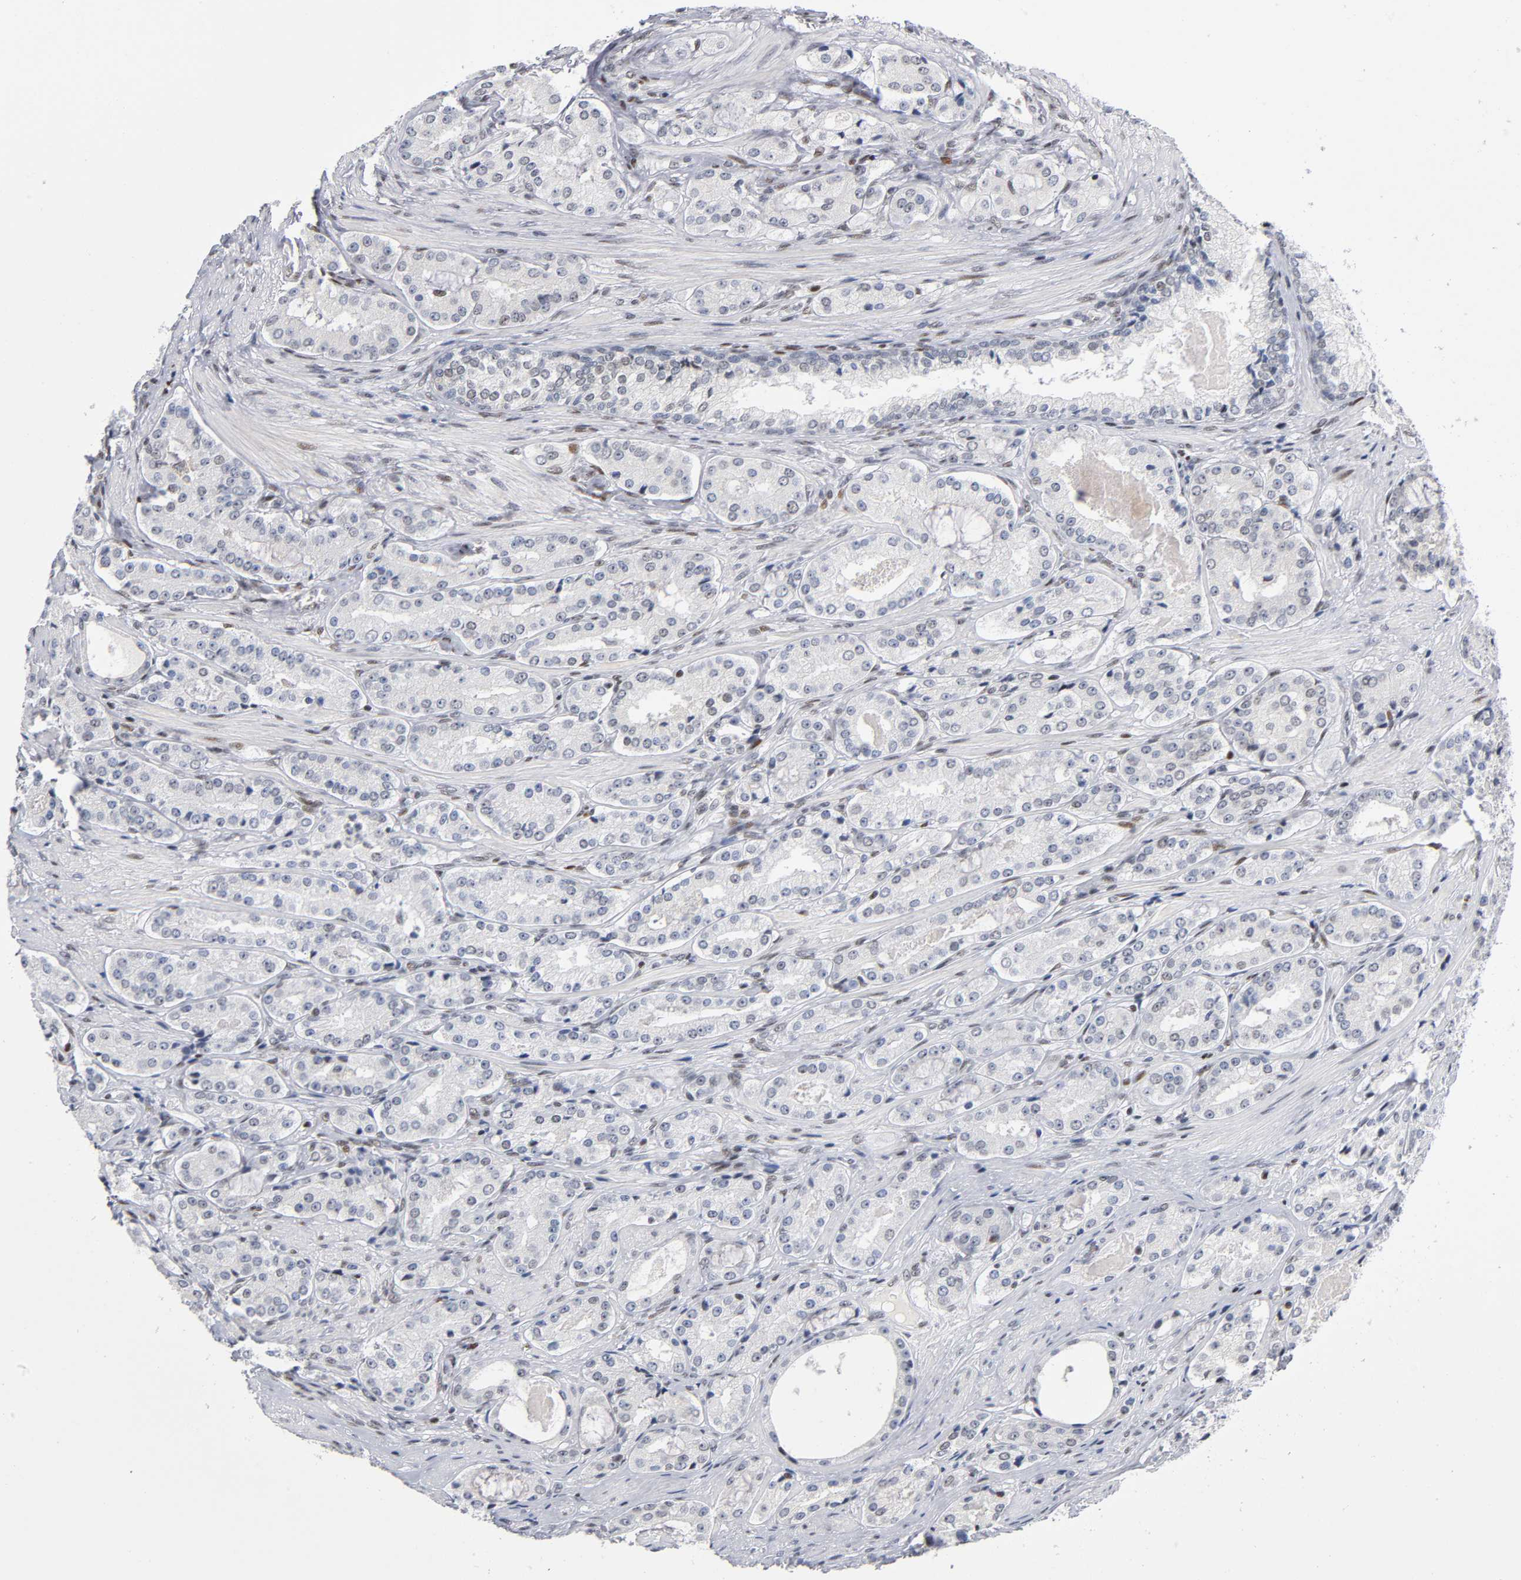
{"staining": {"intensity": "moderate", "quantity": "25%-75%", "location": "nuclear"}, "tissue": "prostate cancer", "cell_type": "Tumor cells", "image_type": "cancer", "snomed": [{"axis": "morphology", "description": "Adenocarcinoma, High grade"}, {"axis": "topography", "description": "Prostate"}], "caption": "Immunohistochemical staining of prostate adenocarcinoma (high-grade) demonstrates medium levels of moderate nuclear protein positivity in approximately 25%-75% of tumor cells.", "gene": "SP3", "patient": {"sex": "male", "age": 72}}